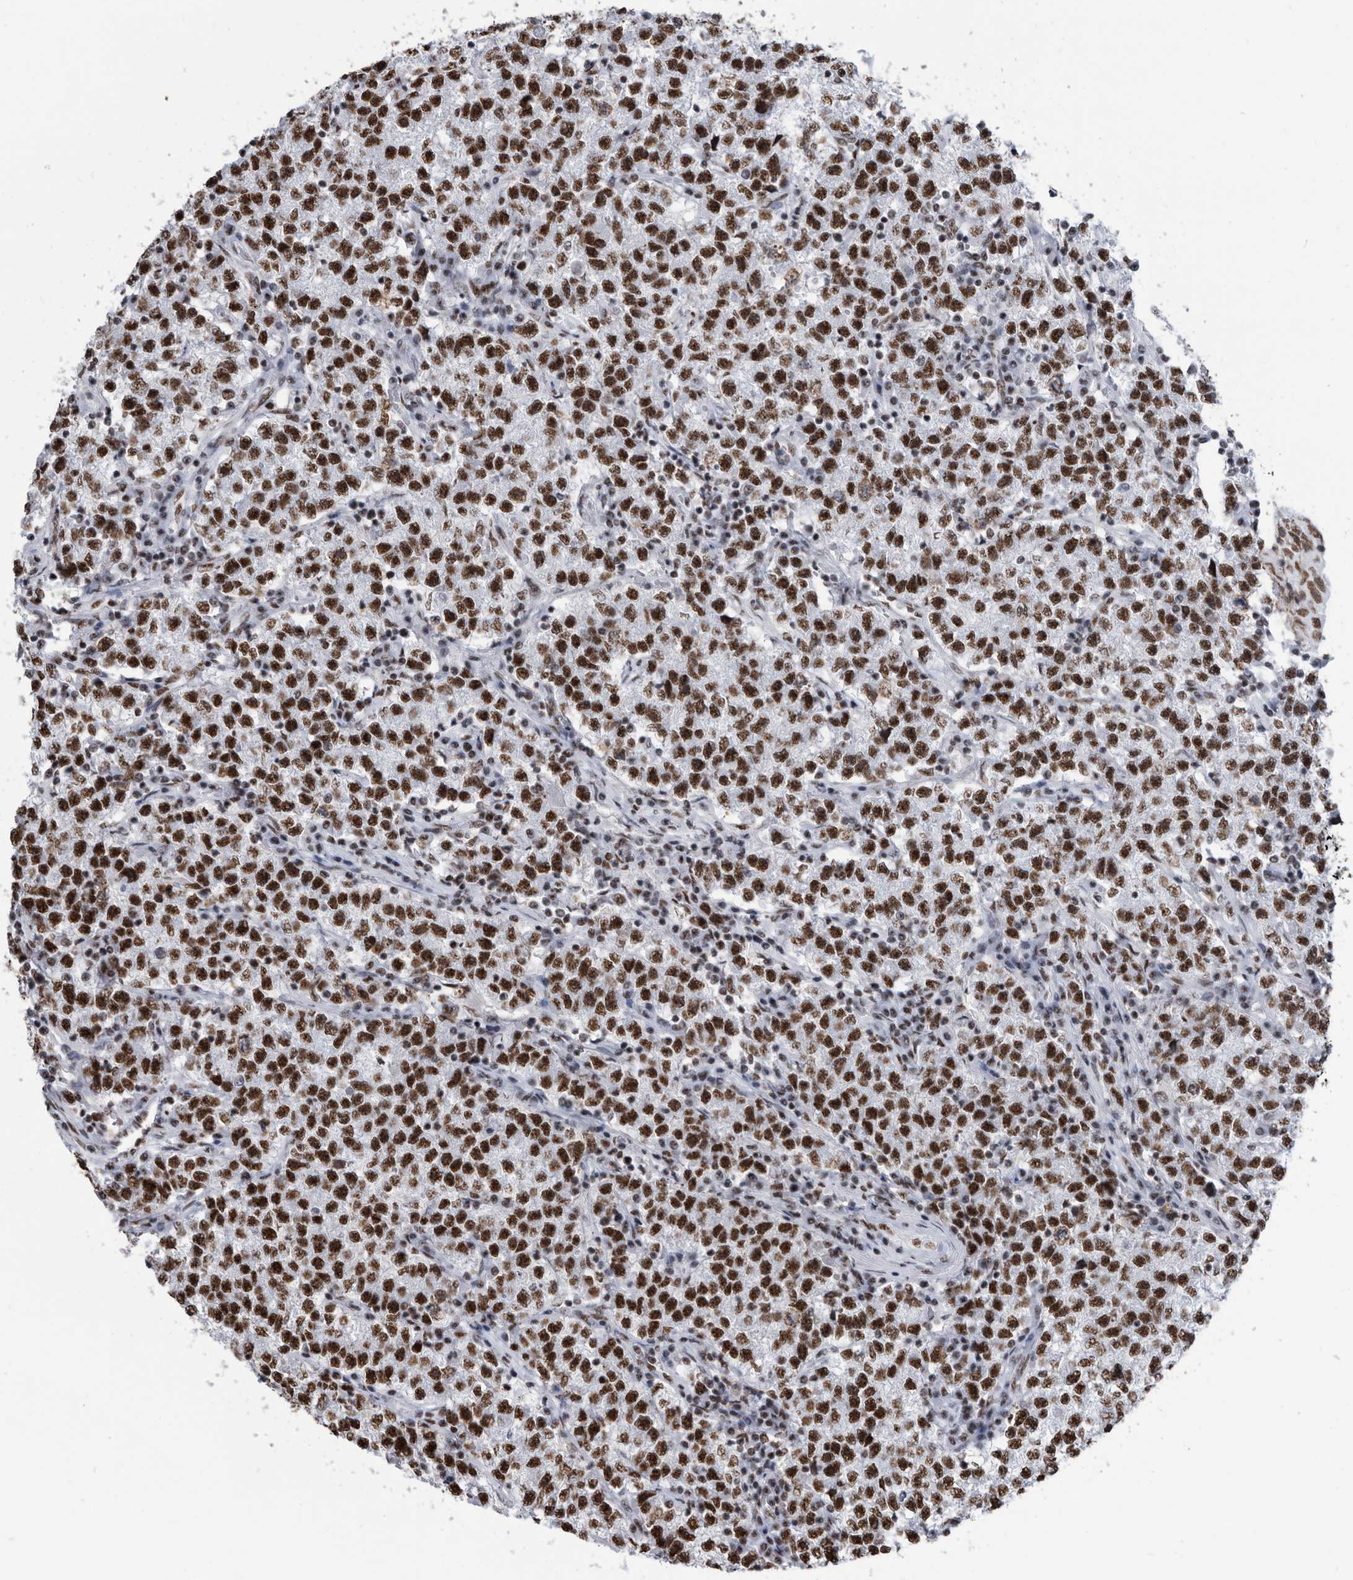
{"staining": {"intensity": "strong", "quantity": ">75%", "location": "nuclear"}, "tissue": "testis cancer", "cell_type": "Tumor cells", "image_type": "cancer", "snomed": [{"axis": "morphology", "description": "Seminoma, NOS"}, {"axis": "topography", "description": "Testis"}], "caption": "IHC histopathology image of testis cancer (seminoma) stained for a protein (brown), which exhibits high levels of strong nuclear positivity in approximately >75% of tumor cells.", "gene": "SF3A1", "patient": {"sex": "male", "age": 22}}